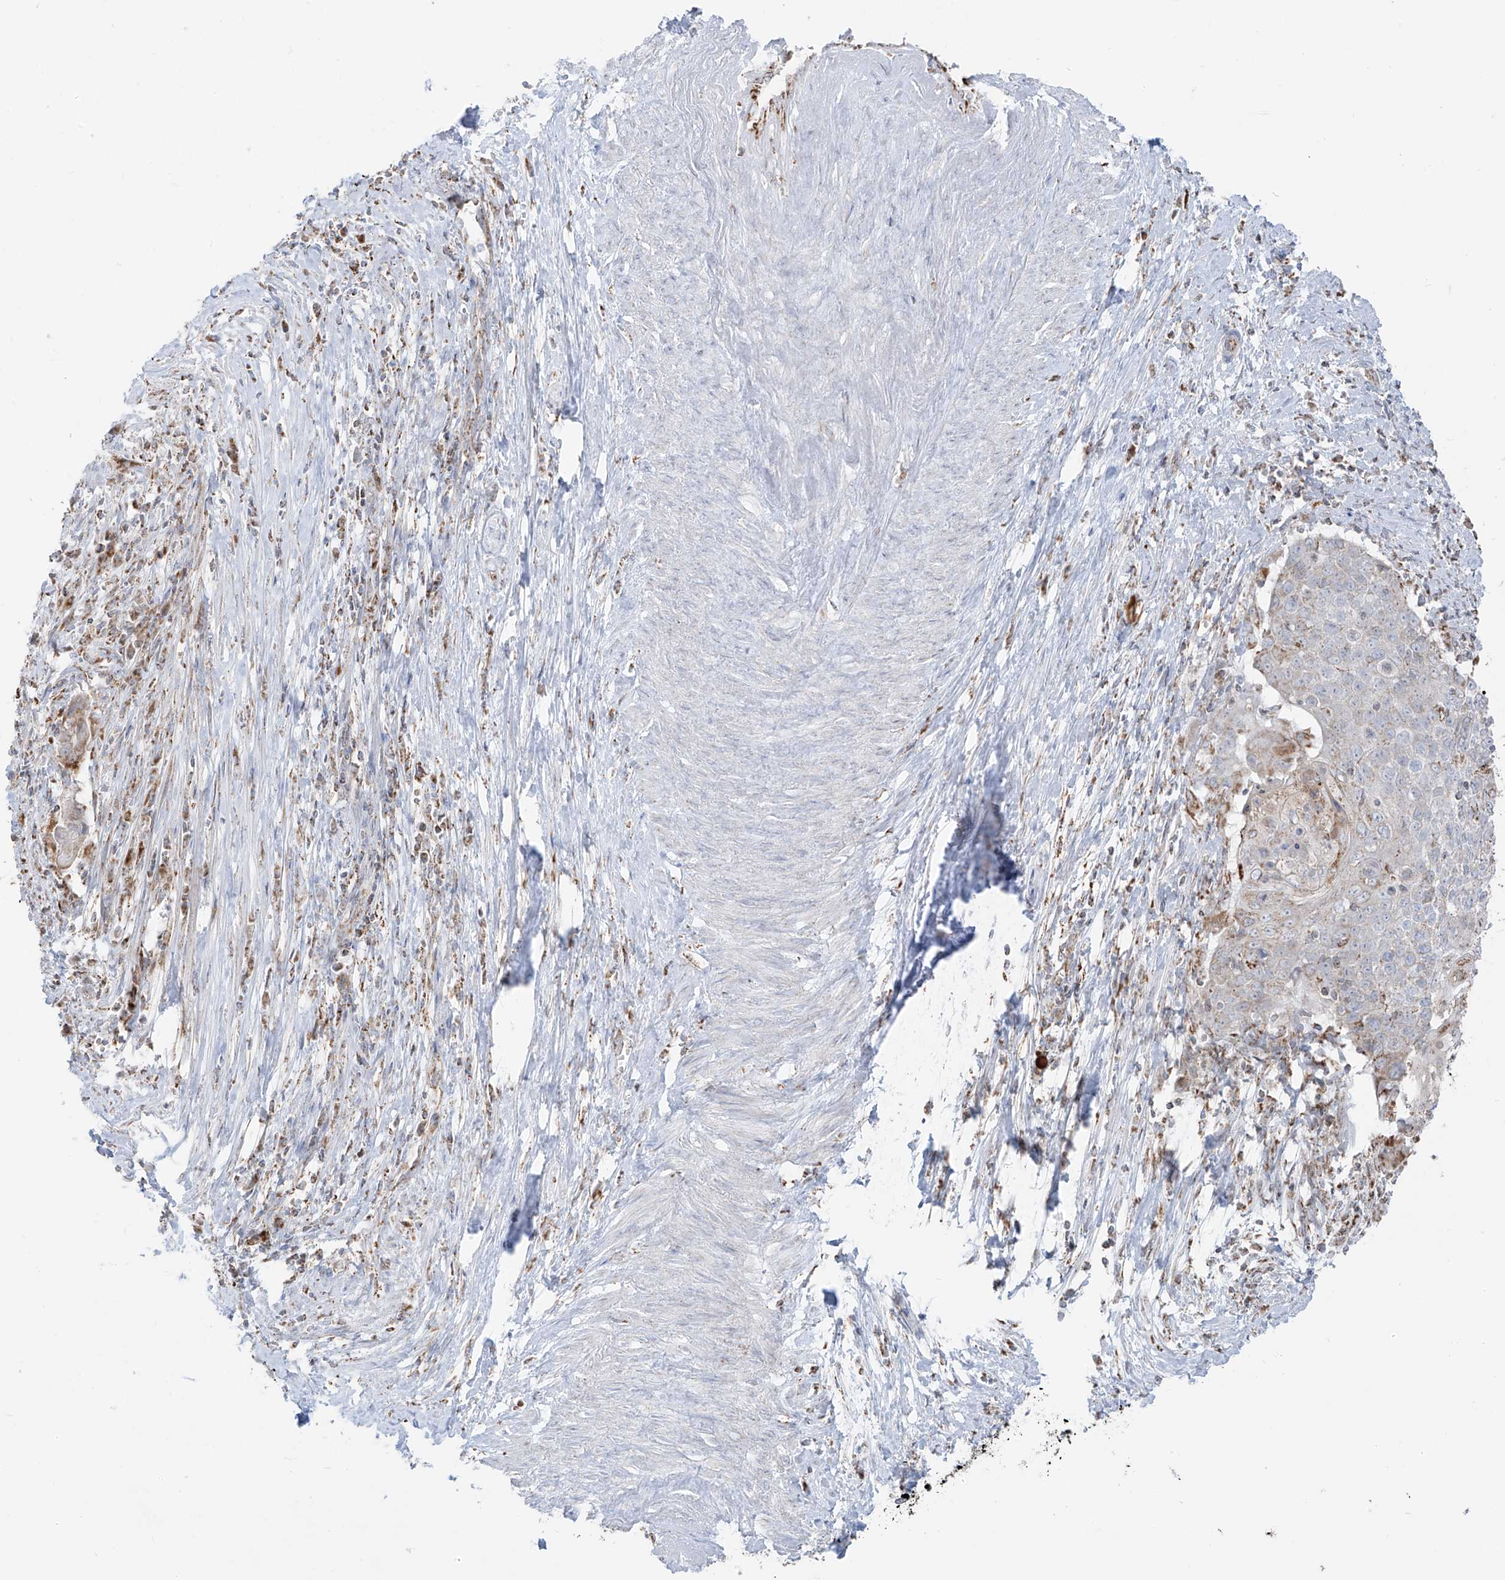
{"staining": {"intensity": "weak", "quantity": "<25%", "location": "cytoplasmic/membranous"}, "tissue": "cervical cancer", "cell_type": "Tumor cells", "image_type": "cancer", "snomed": [{"axis": "morphology", "description": "Squamous cell carcinoma, NOS"}, {"axis": "topography", "description": "Cervix"}], "caption": "Immunohistochemical staining of squamous cell carcinoma (cervical) shows no significant expression in tumor cells.", "gene": "ETHE1", "patient": {"sex": "female", "age": 39}}